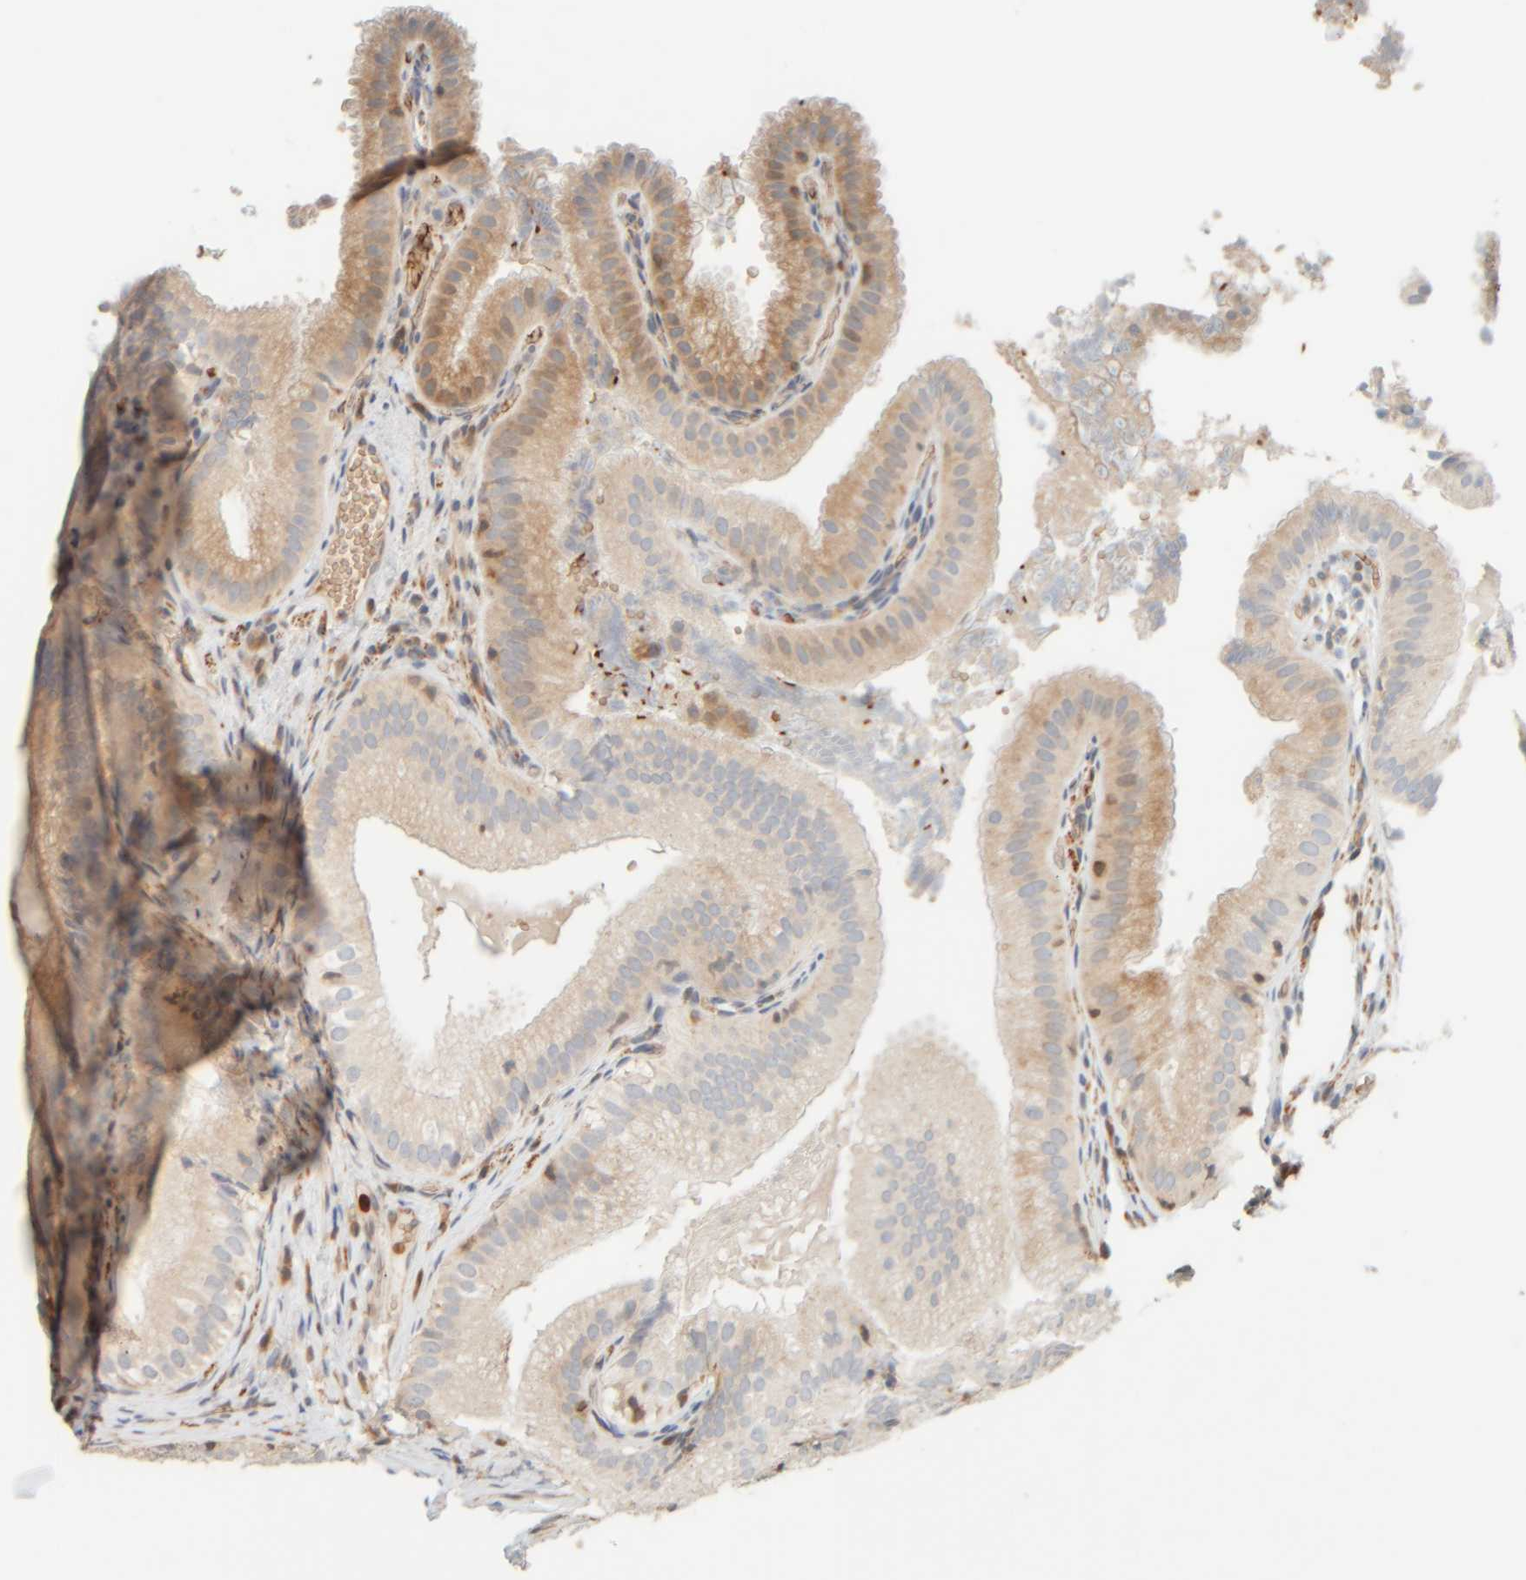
{"staining": {"intensity": "moderate", "quantity": "25%-75%", "location": "cytoplasmic/membranous"}, "tissue": "gallbladder", "cell_type": "Glandular cells", "image_type": "normal", "snomed": [{"axis": "morphology", "description": "Normal tissue, NOS"}, {"axis": "topography", "description": "Gallbladder"}], "caption": "DAB (3,3'-diaminobenzidine) immunohistochemical staining of unremarkable gallbladder shows moderate cytoplasmic/membranous protein positivity in about 25%-75% of glandular cells.", "gene": "AARSD1", "patient": {"sex": "female", "age": 30}}